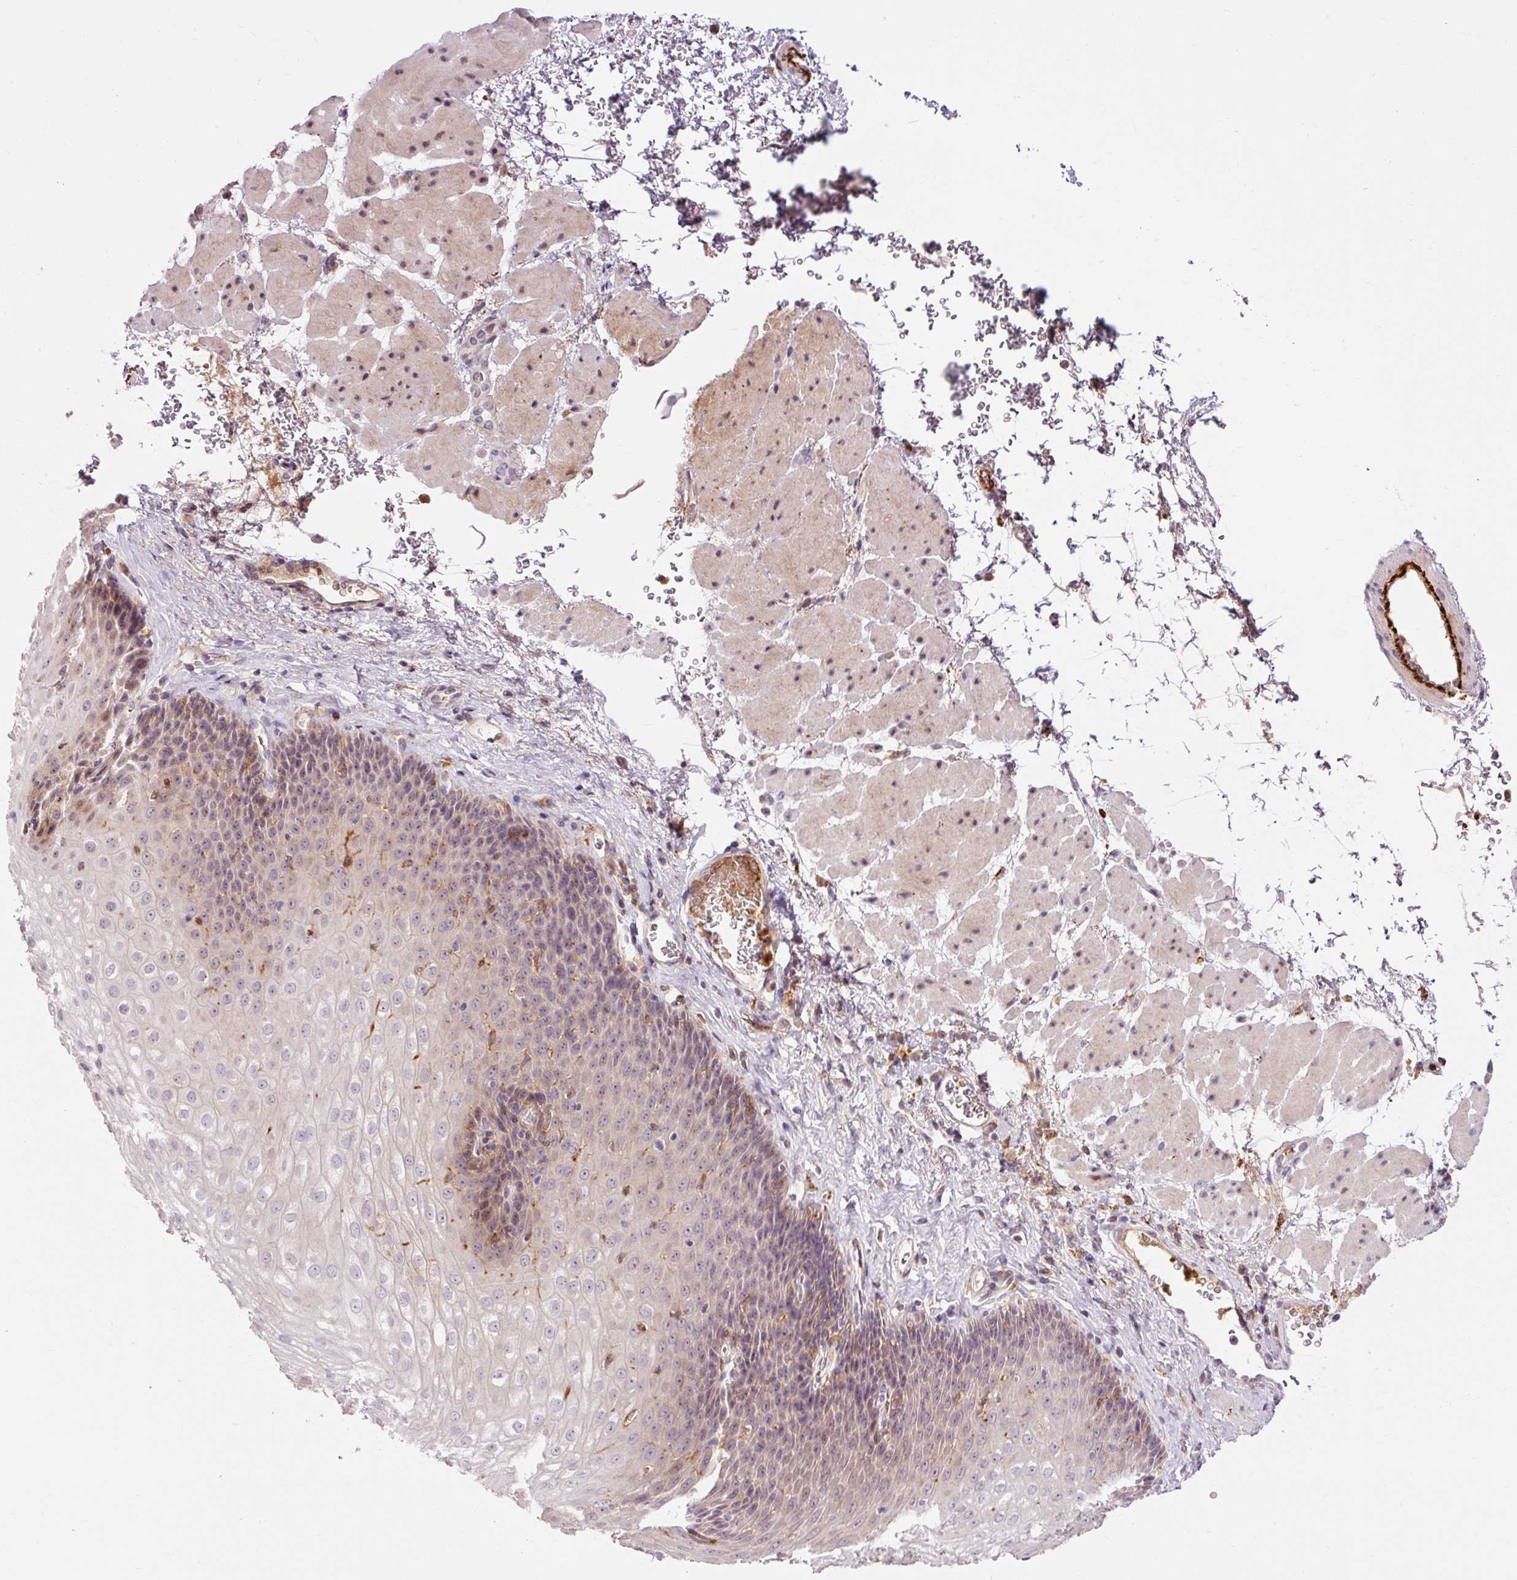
{"staining": {"intensity": "weak", "quantity": "25%-75%", "location": "cytoplasmic/membranous"}, "tissue": "esophagus", "cell_type": "Squamous epithelial cells", "image_type": "normal", "snomed": [{"axis": "morphology", "description": "Normal tissue, NOS"}, {"axis": "topography", "description": "Esophagus"}], "caption": "IHC of unremarkable human esophagus demonstrates low levels of weak cytoplasmic/membranous staining in about 25%-75% of squamous epithelial cells.", "gene": "CEBPZ", "patient": {"sex": "female", "age": 66}}